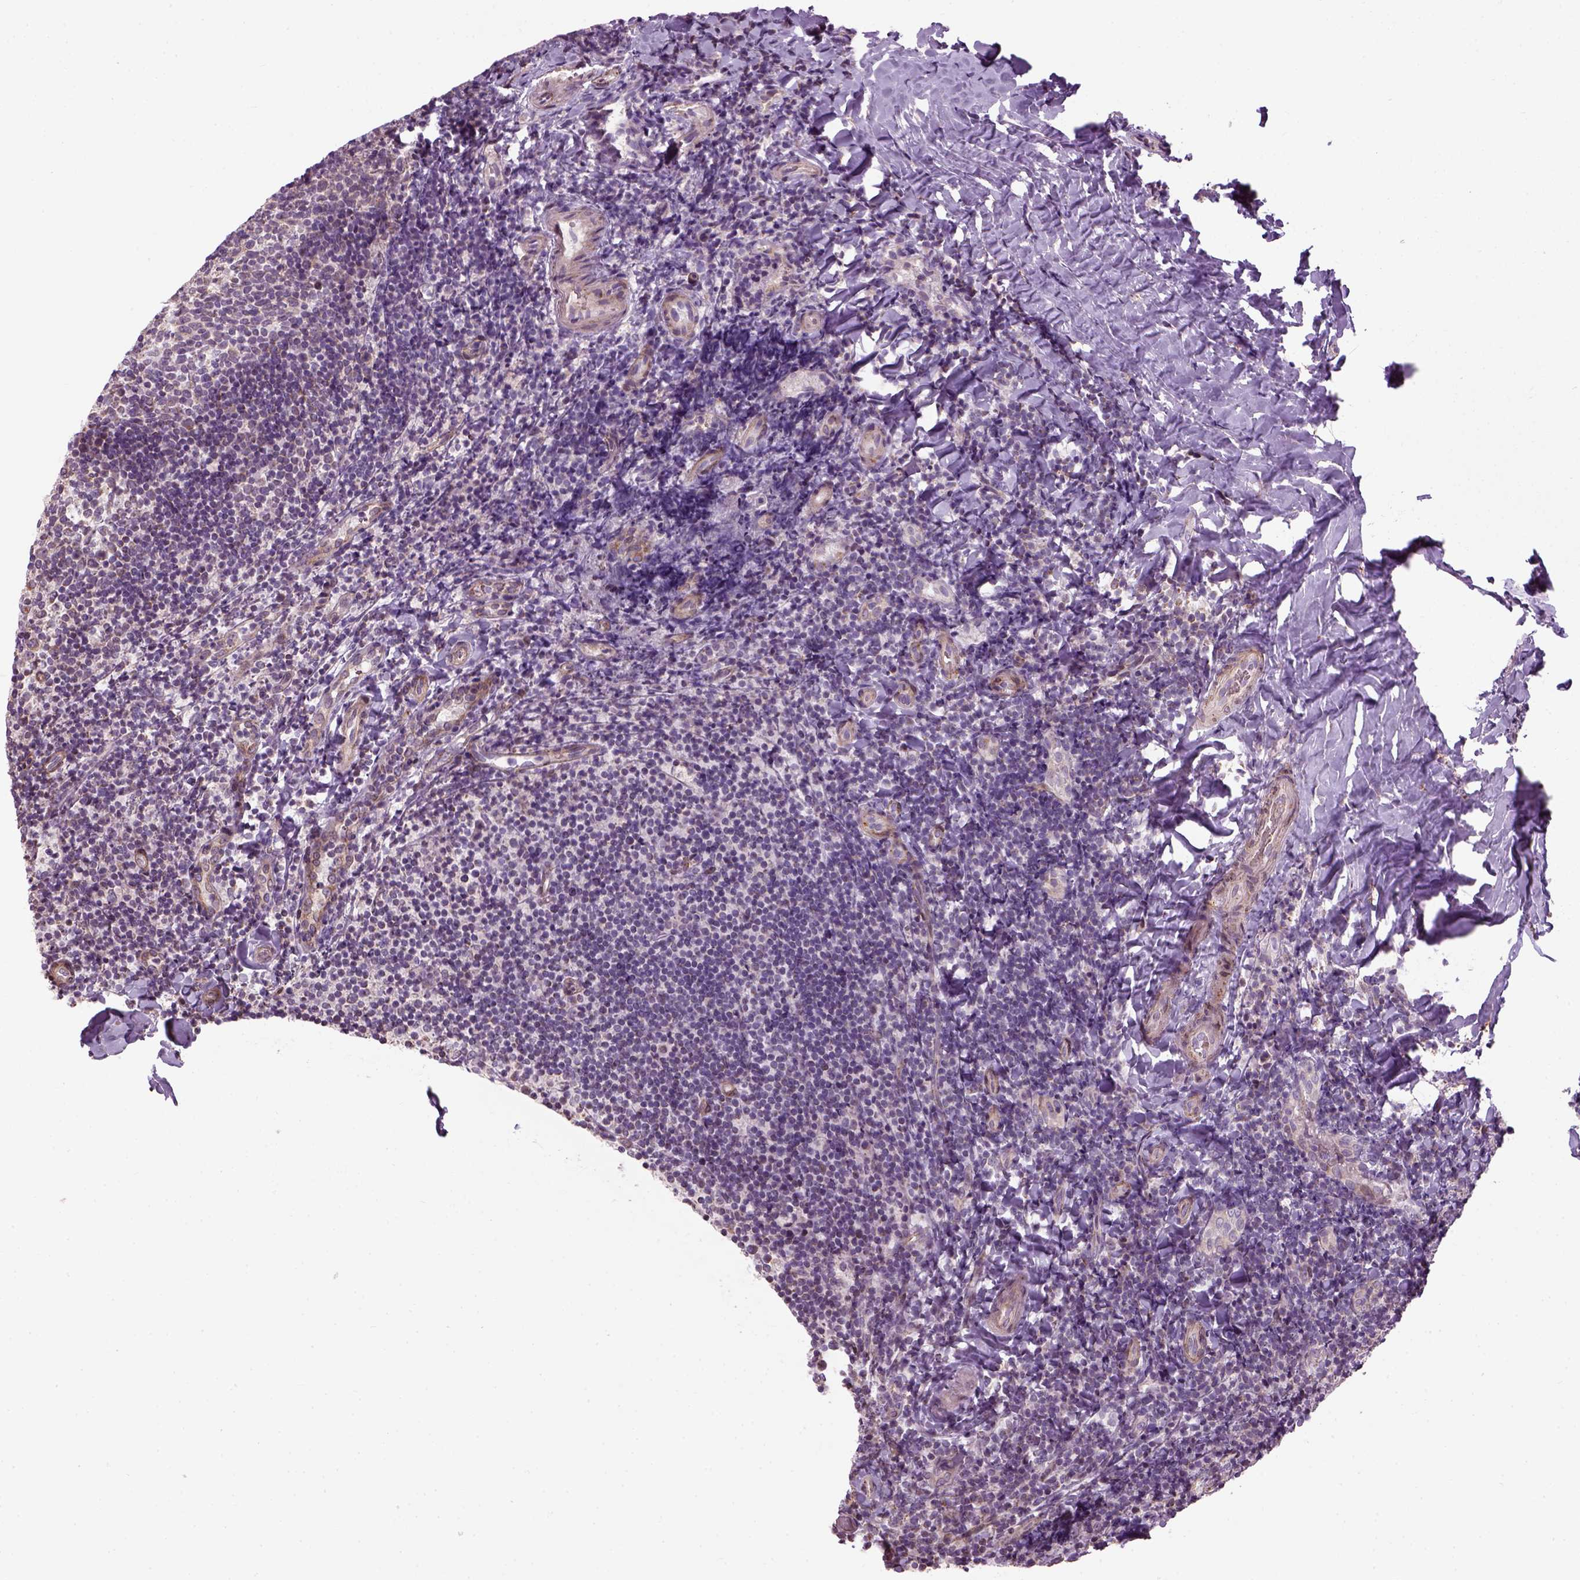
{"staining": {"intensity": "negative", "quantity": "none", "location": "none"}, "tissue": "tonsil", "cell_type": "Germinal center cells", "image_type": "normal", "snomed": [{"axis": "morphology", "description": "Normal tissue, NOS"}, {"axis": "topography", "description": "Tonsil"}], "caption": "Immunohistochemistry (IHC) photomicrograph of unremarkable tonsil: human tonsil stained with DAB reveals no significant protein staining in germinal center cells.", "gene": "XK", "patient": {"sex": "female", "age": 10}}